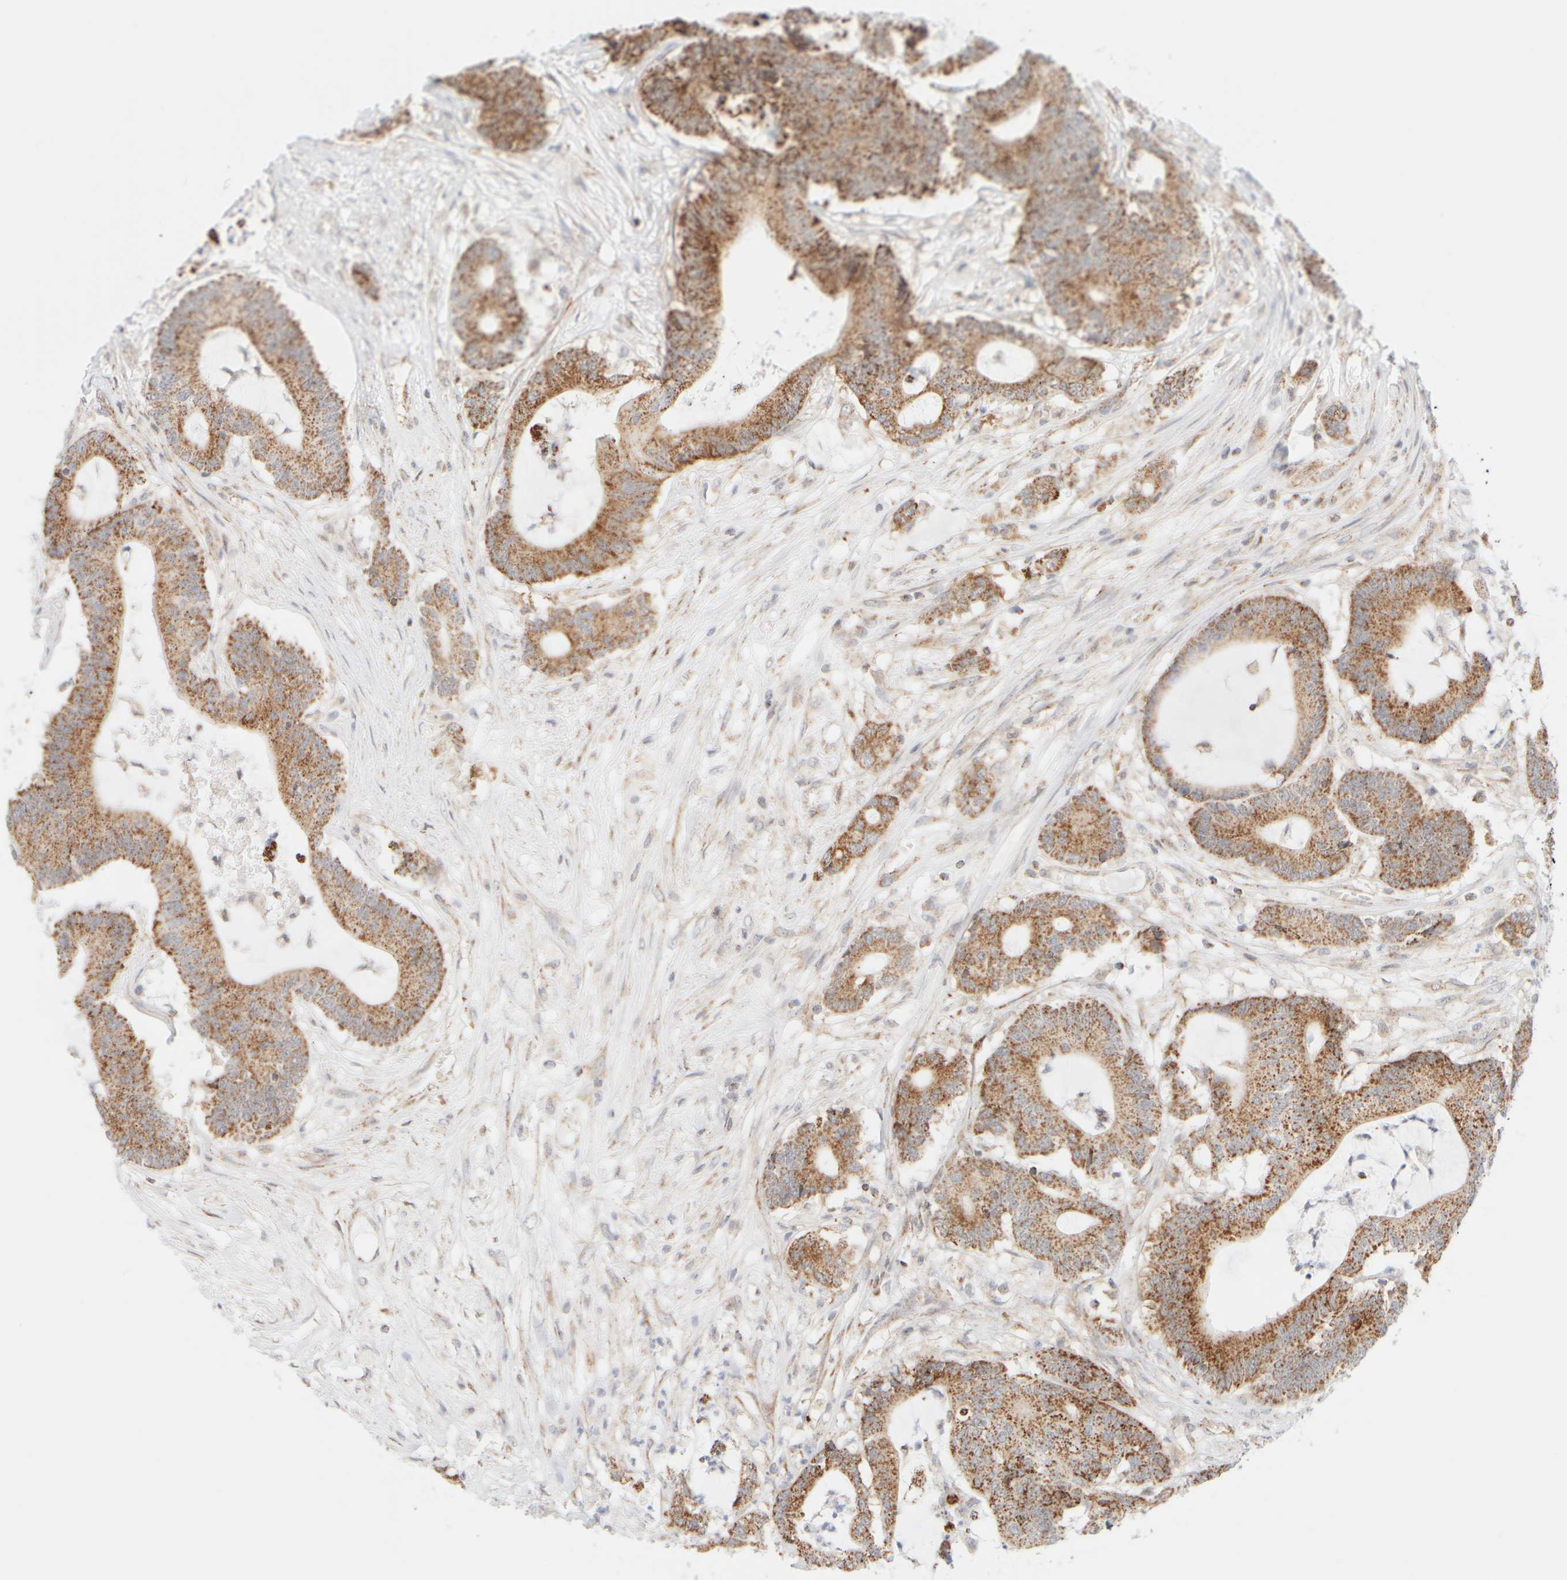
{"staining": {"intensity": "moderate", "quantity": ">75%", "location": "cytoplasmic/membranous"}, "tissue": "colorectal cancer", "cell_type": "Tumor cells", "image_type": "cancer", "snomed": [{"axis": "morphology", "description": "Adenocarcinoma, NOS"}, {"axis": "topography", "description": "Colon"}], "caption": "Brown immunohistochemical staining in human colorectal cancer shows moderate cytoplasmic/membranous expression in approximately >75% of tumor cells.", "gene": "PPM1K", "patient": {"sex": "female", "age": 84}}